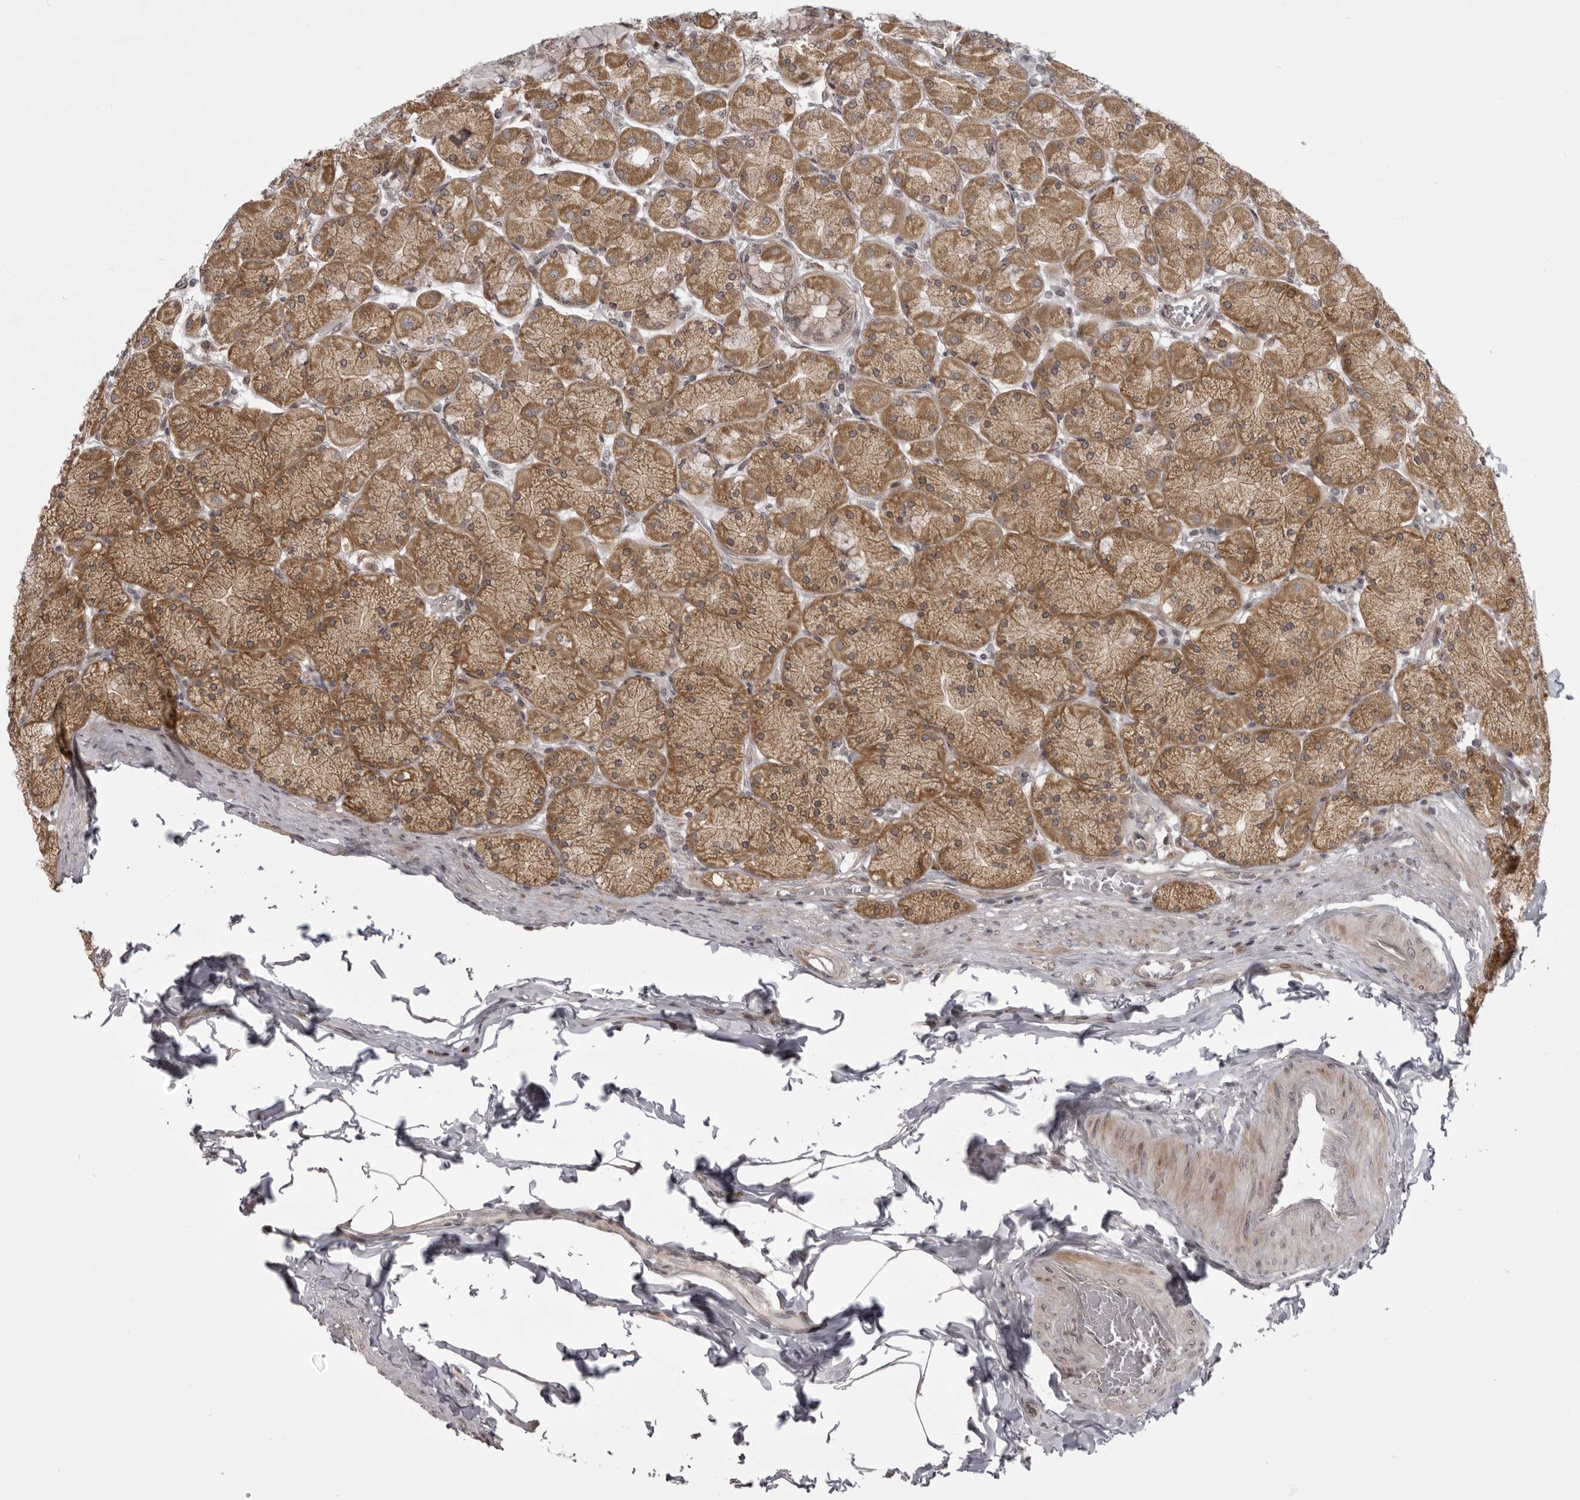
{"staining": {"intensity": "moderate", "quantity": ">75%", "location": "cytoplasmic/membranous"}, "tissue": "stomach", "cell_type": "Glandular cells", "image_type": "normal", "snomed": [{"axis": "morphology", "description": "Normal tissue, NOS"}, {"axis": "topography", "description": "Stomach, upper"}], "caption": "Moderate cytoplasmic/membranous protein expression is identified in about >75% of glandular cells in stomach. Immunohistochemistry stains the protein in brown and the nuclei are stained blue.", "gene": "C1orf109", "patient": {"sex": "female", "age": 56}}